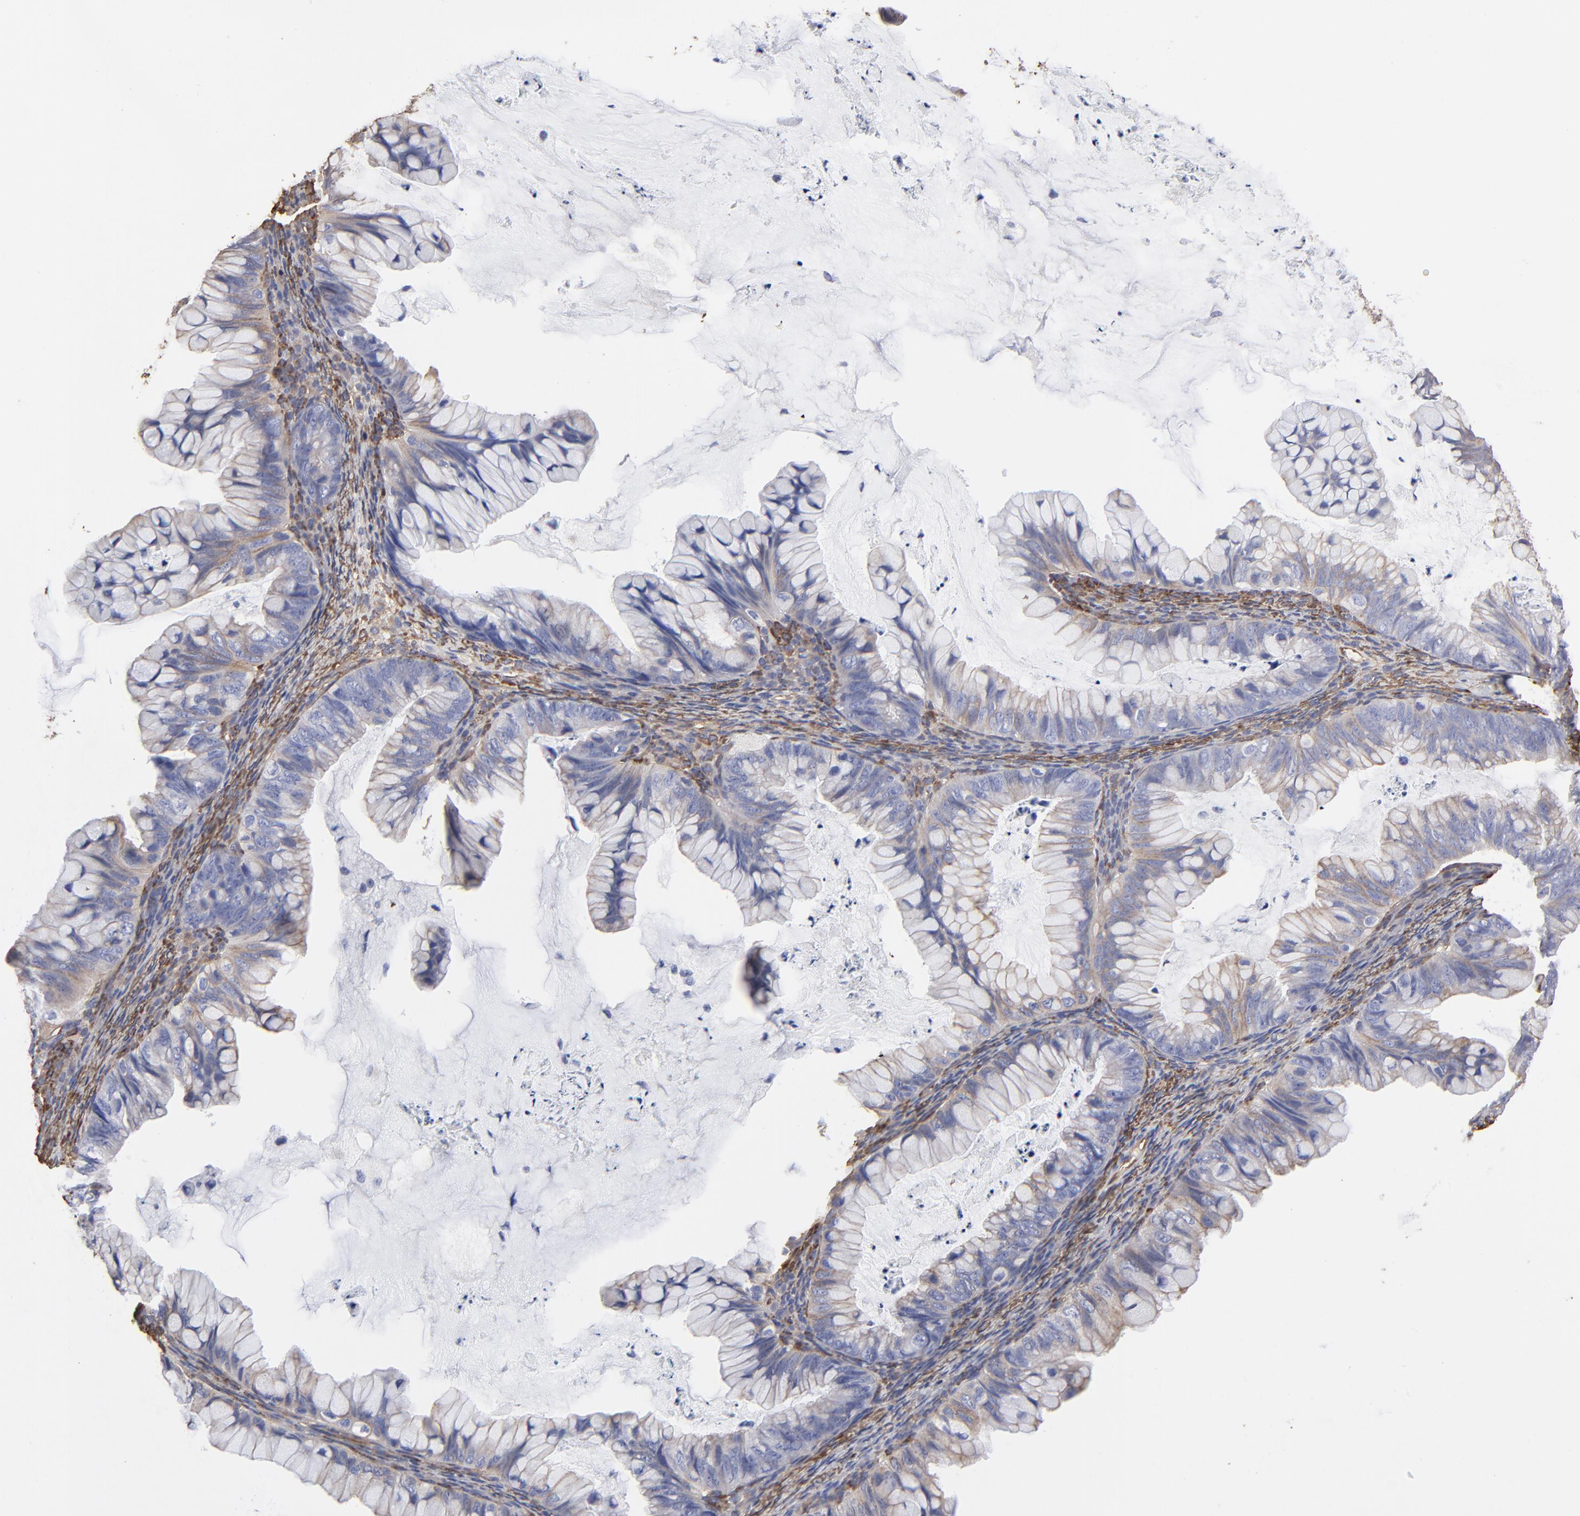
{"staining": {"intensity": "negative", "quantity": "none", "location": "none"}, "tissue": "ovarian cancer", "cell_type": "Tumor cells", "image_type": "cancer", "snomed": [{"axis": "morphology", "description": "Cystadenocarcinoma, mucinous, NOS"}, {"axis": "topography", "description": "Ovary"}], "caption": "Tumor cells show no significant expression in mucinous cystadenocarcinoma (ovarian).", "gene": "CILP", "patient": {"sex": "female", "age": 36}}